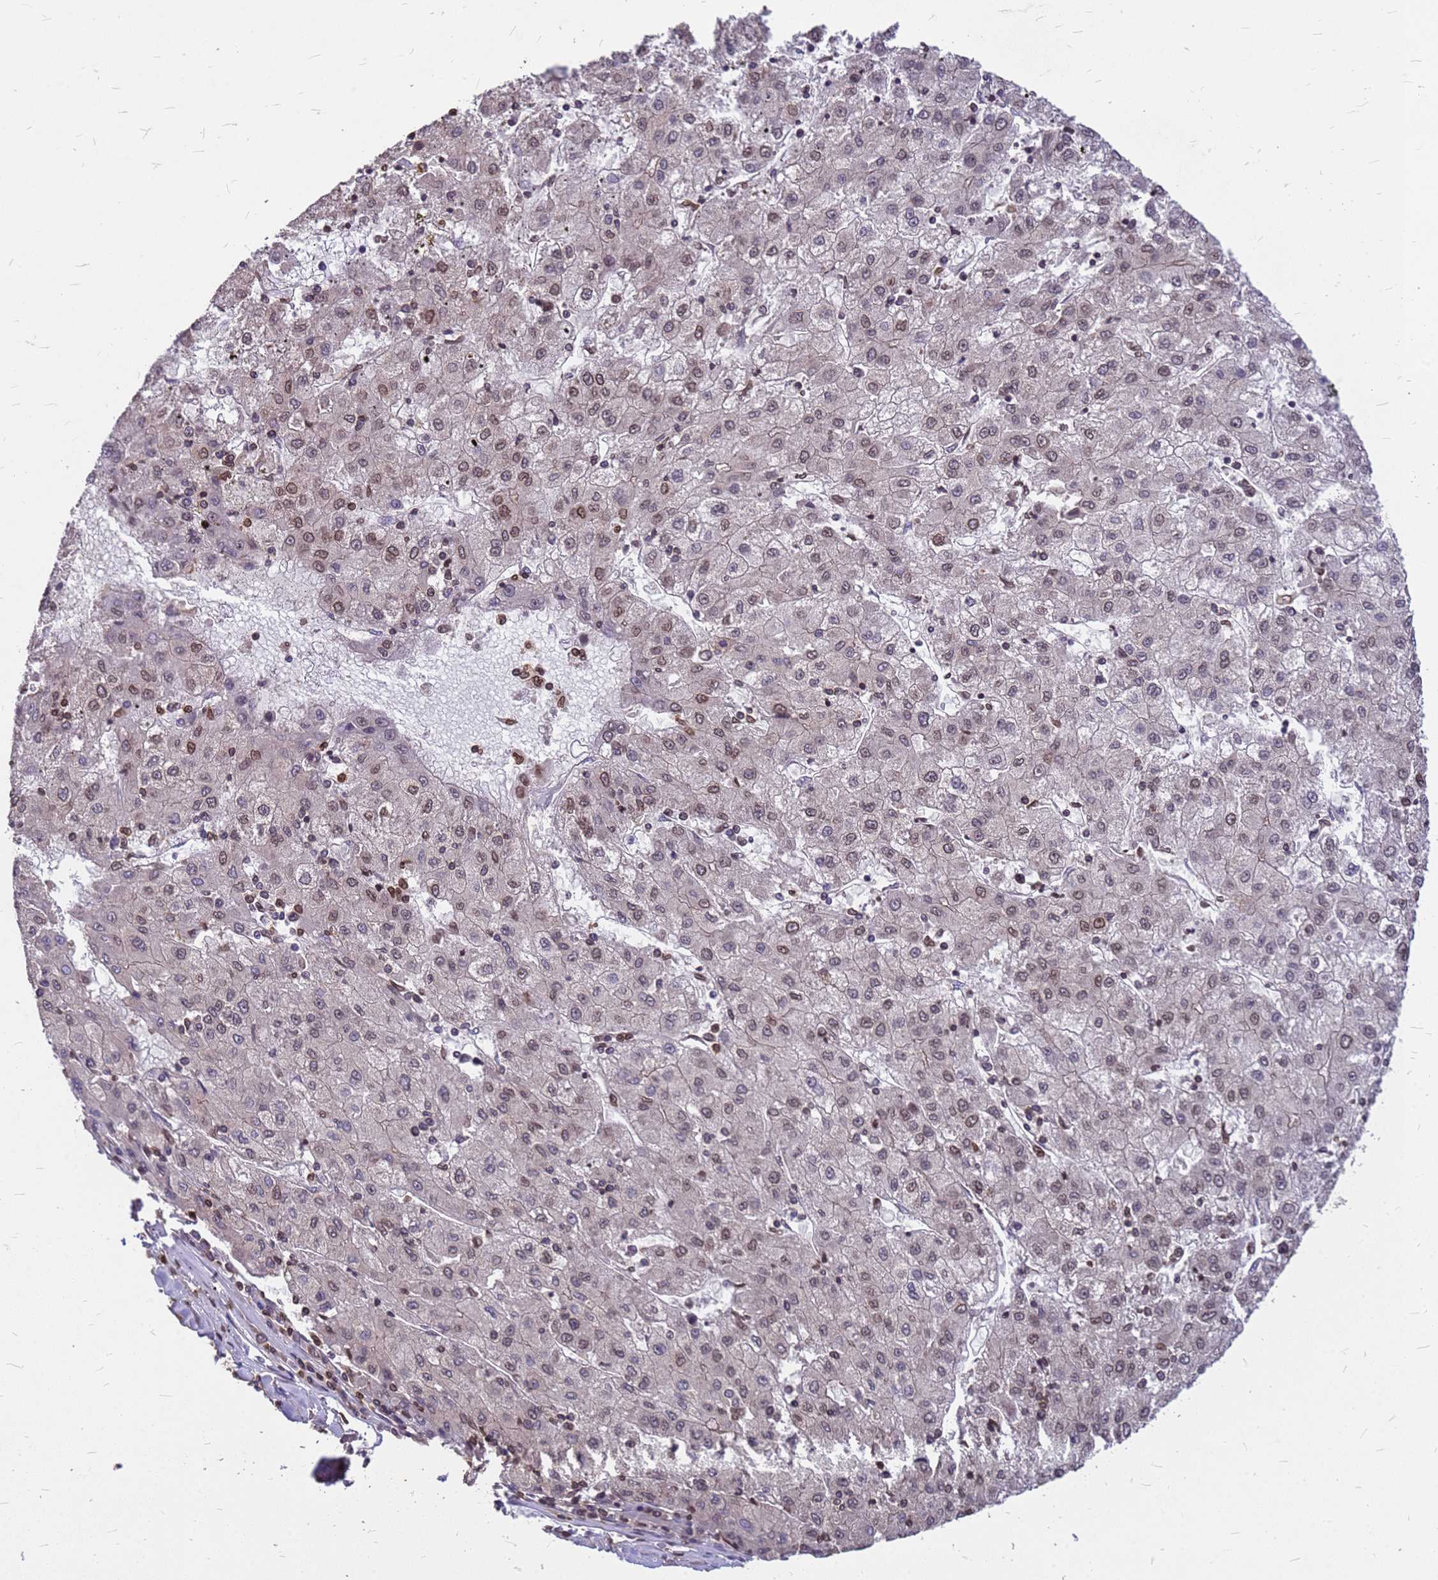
{"staining": {"intensity": "weak", "quantity": ">75%", "location": "nuclear"}, "tissue": "liver cancer", "cell_type": "Tumor cells", "image_type": "cancer", "snomed": [{"axis": "morphology", "description": "Carcinoma, Hepatocellular, NOS"}, {"axis": "topography", "description": "Liver"}], "caption": "Immunohistochemistry (IHC) image of human liver cancer (hepatocellular carcinoma) stained for a protein (brown), which reveals low levels of weak nuclear positivity in about >75% of tumor cells.", "gene": "C1orf35", "patient": {"sex": "male", "age": 72}}